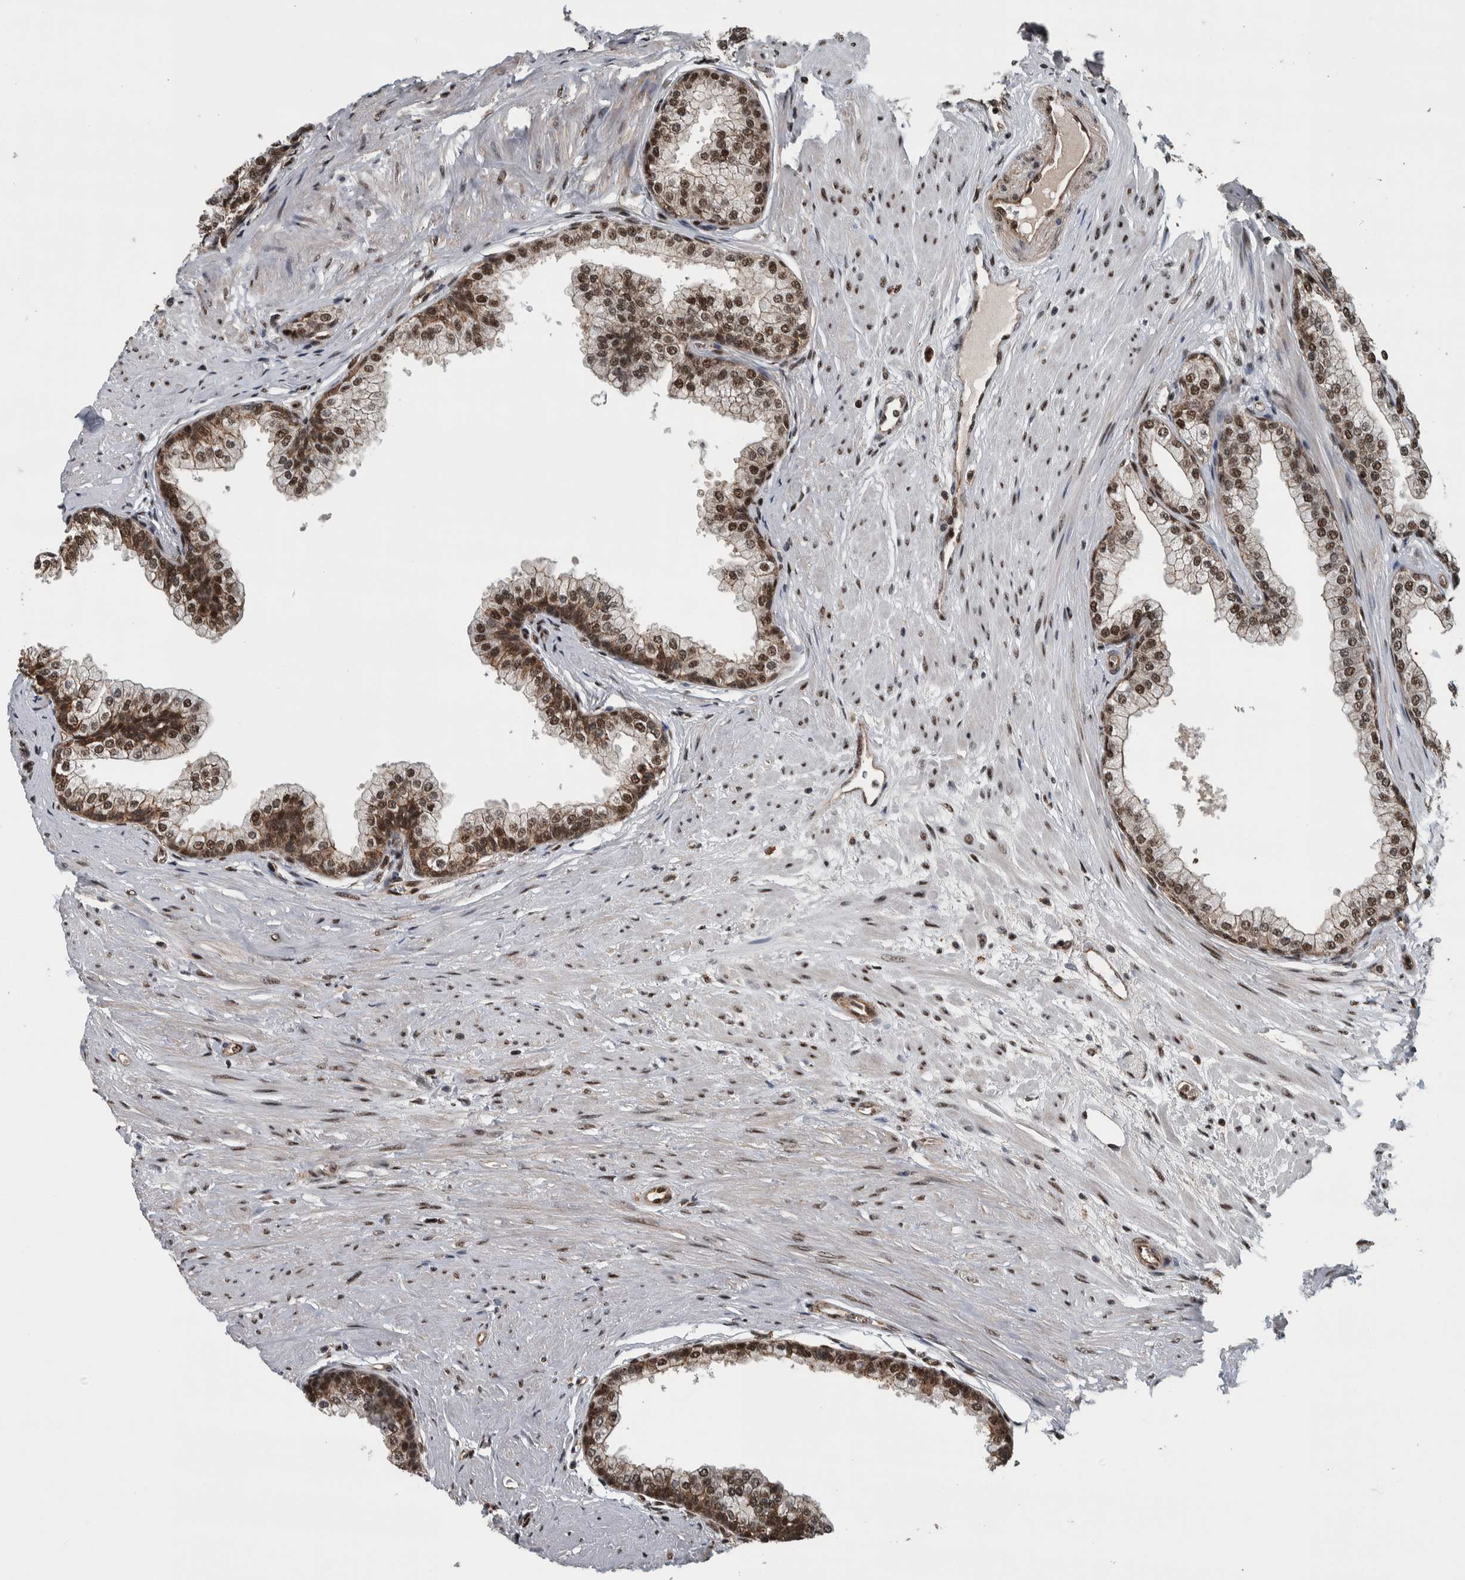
{"staining": {"intensity": "strong", "quantity": ">75%", "location": "cytoplasmic/membranous,nuclear"}, "tissue": "prostate", "cell_type": "Glandular cells", "image_type": "normal", "snomed": [{"axis": "morphology", "description": "Normal tissue, NOS"}, {"axis": "morphology", "description": "Urothelial carcinoma, Low grade"}, {"axis": "topography", "description": "Urinary bladder"}, {"axis": "topography", "description": "Prostate"}], "caption": "Immunohistochemistry (IHC) (DAB (3,3'-diaminobenzidine)) staining of unremarkable prostate displays strong cytoplasmic/membranous,nuclear protein positivity in about >75% of glandular cells.", "gene": "FAM135B", "patient": {"sex": "male", "age": 60}}